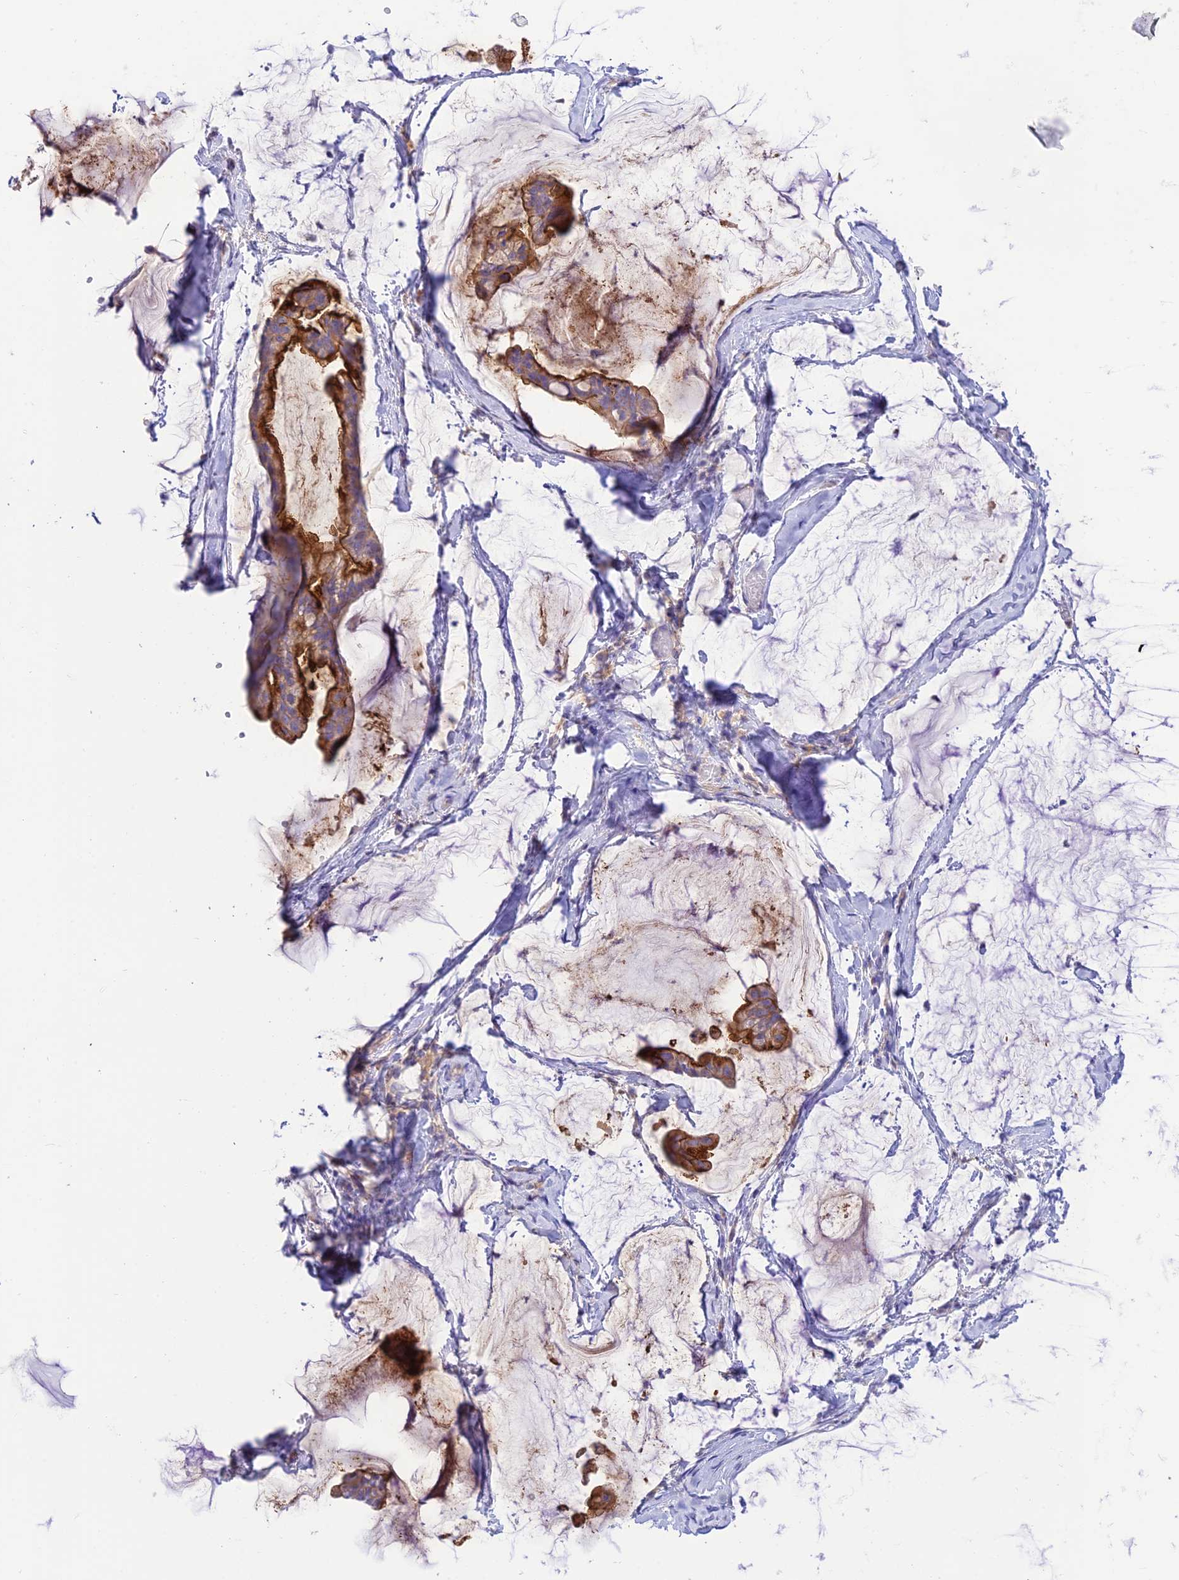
{"staining": {"intensity": "moderate", "quantity": "25%-75%", "location": "cytoplasmic/membranous"}, "tissue": "ovarian cancer", "cell_type": "Tumor cells", "image_type": "cancer", "snomed": [{"axis": "morphology", "description": "Cystadenocarcinoma, mucinous, NOS"}, {"axis": "topography", "description": "Ovary"}], "caption": "High-power microscopy captured an immunohistochemistry histopathology image of mucinous cystadenocarcinoma (ovarian), revealing moderate cytoplasmic/membranous staining in approximately 25%-75% of tumor cells.", "gene": "NLRP9", "patient": {"sex": "female", "age": 73}}